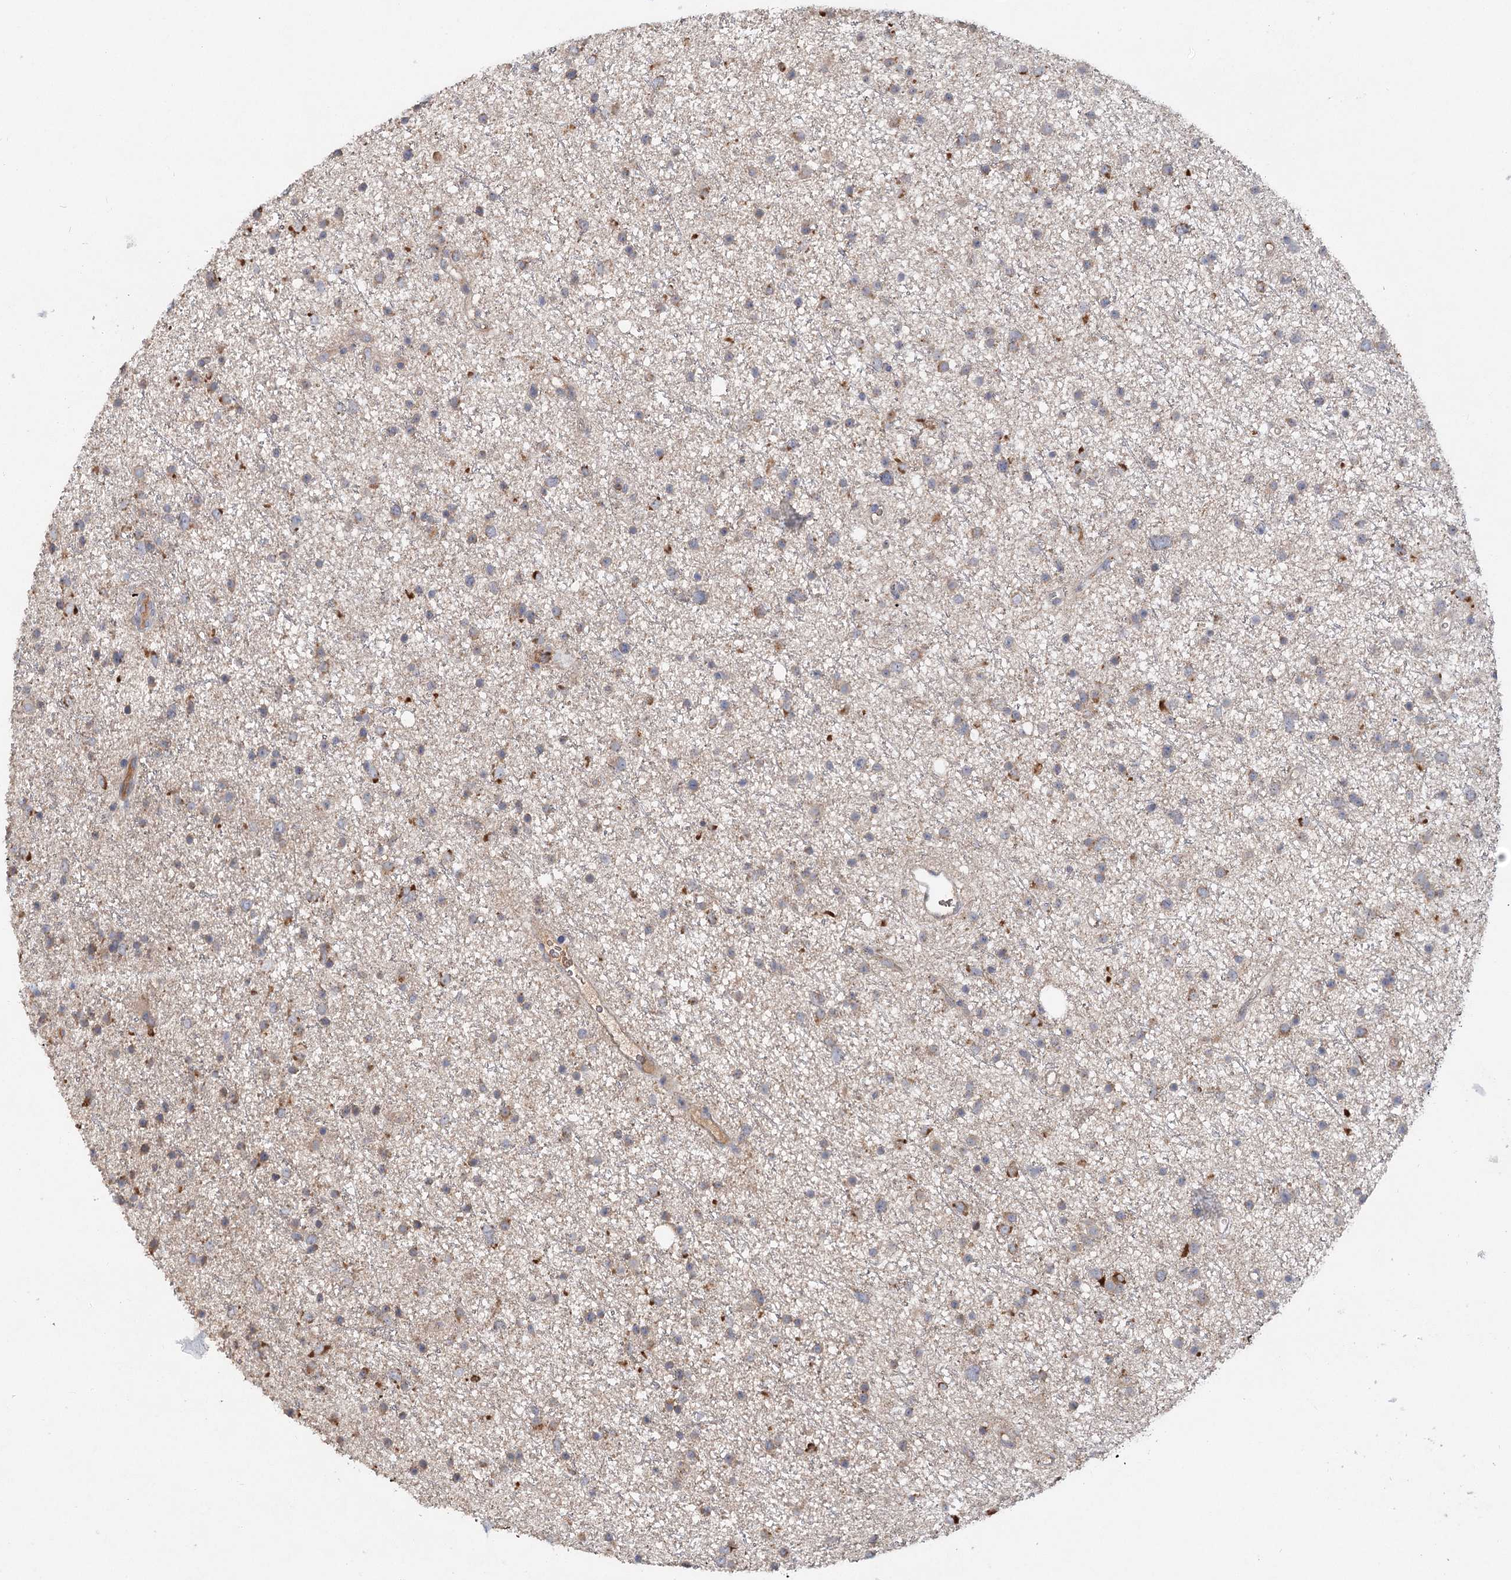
{"staining": {"intensity": "moderate", "quantity": "<25%", "location": "cytoplasmic/membranous"}, "tissue": "glioma", "cell_type": "Tumor cells", "image_type": "cancer", "snomed": [{"axis": "morphology", "description": "Glioma, malignant, Low grade"}, {"axis": "topography", "description": "Cerebral cortex"}], "caption": "The immunohistochemical stain shows moderate cytoplasmic/membranous positivity in tumor cells of glioma tissue.", "gene": "PYROXD2", "patient": {"sex": "female", "age": 39}}